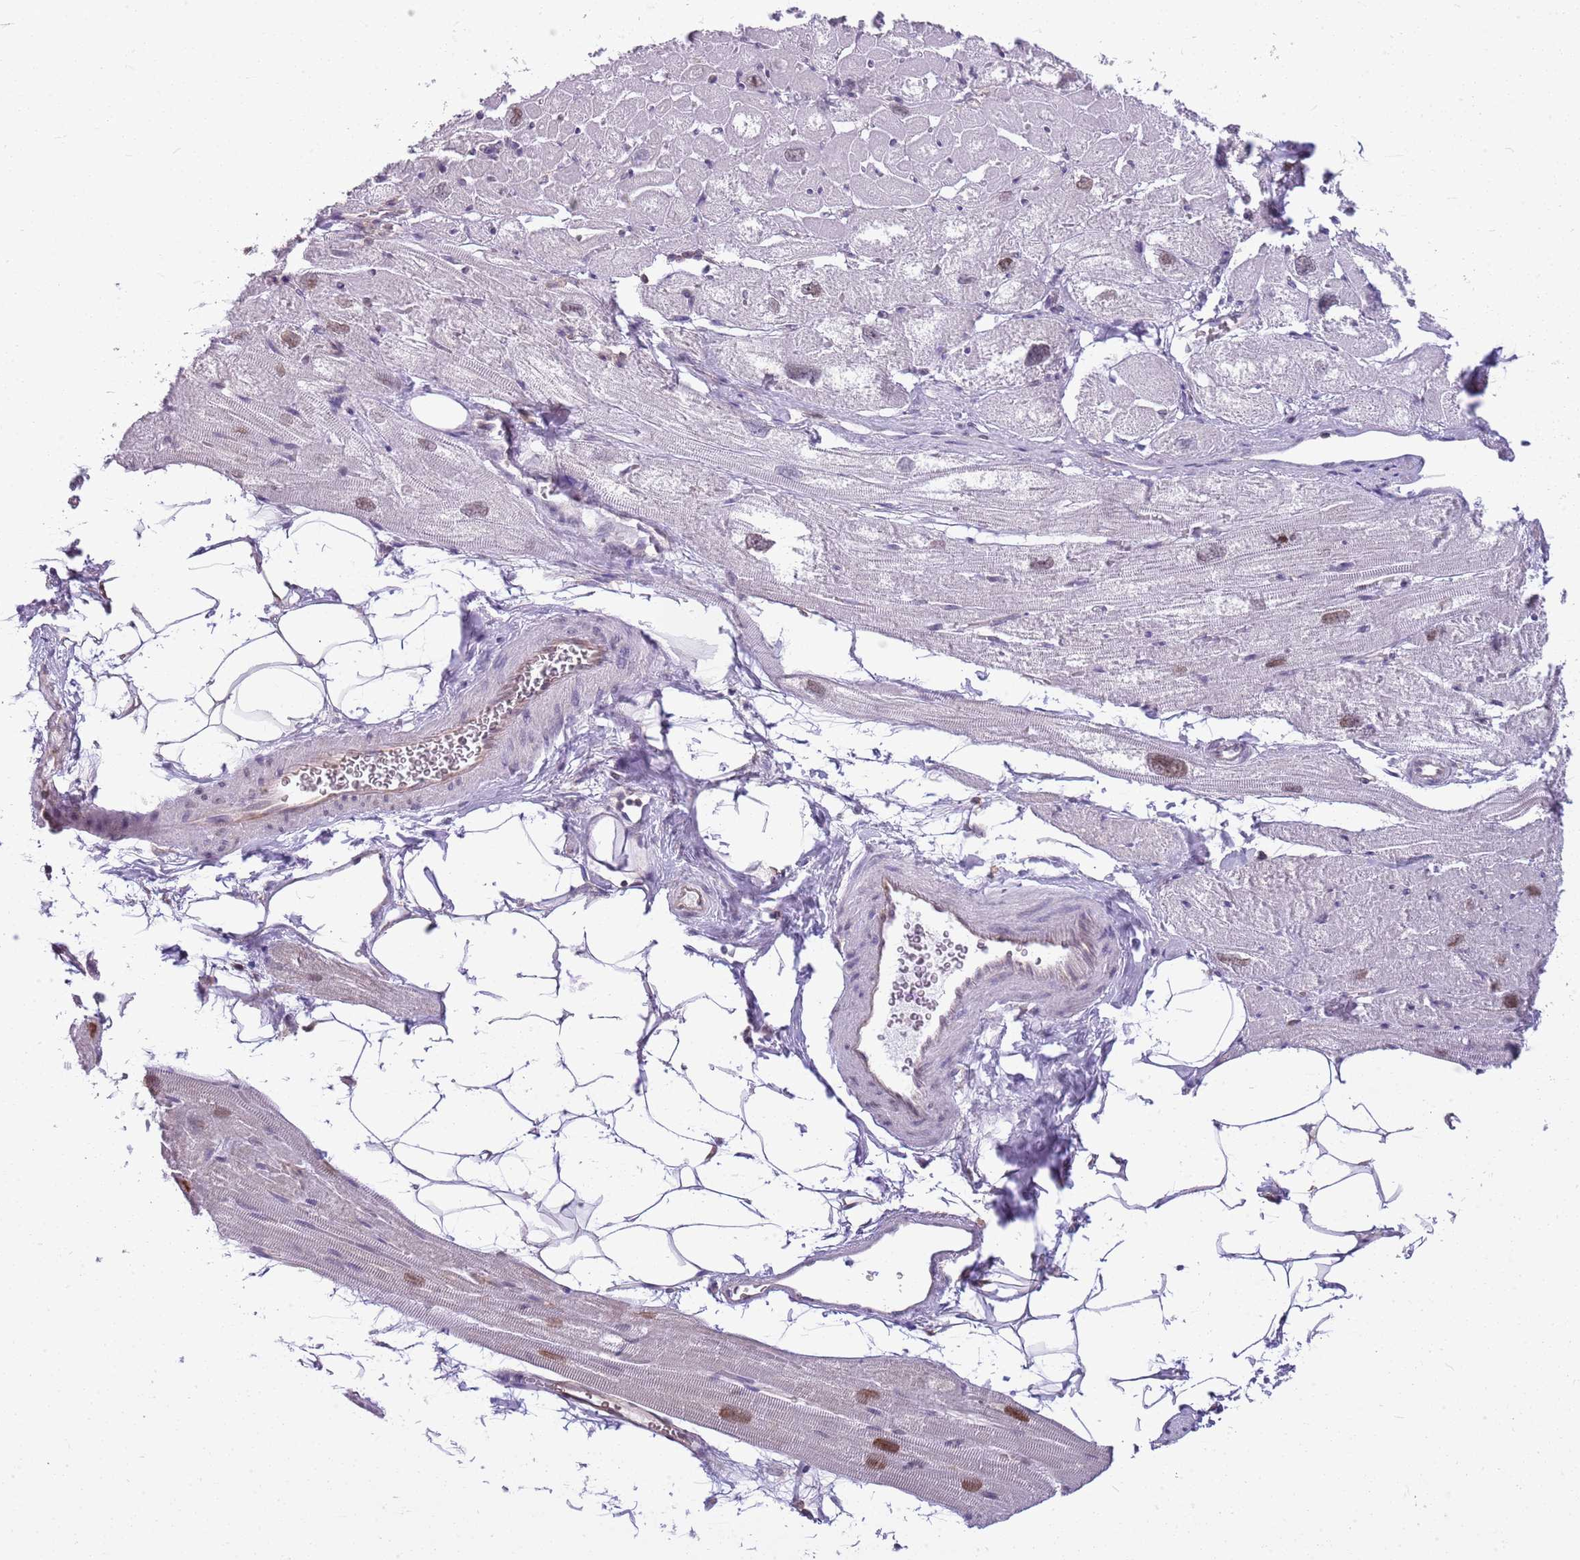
{"staining": {"intensity": "weak", "quantity": "25%-75%", "location": "nuclear"}, "tissue": "heart muscle", "cell_type": "Cardiomyocytes", "image_type": "normal", "snomed": [{"axis": "morphology", "description": "Normal tissue, NOS"}, {"axis": "topography", "description": "Heart"}], "caption": "Heart muscle was stained to show a protein in brown. There is low levels of weak nuclear staining in about 25%-75% of cardiomyocytes. (brown staining indicates protein expression, while blue staining denotes nuclei).", "gene": "DHX32", "patient": {"sex": "male", "age": 50}}